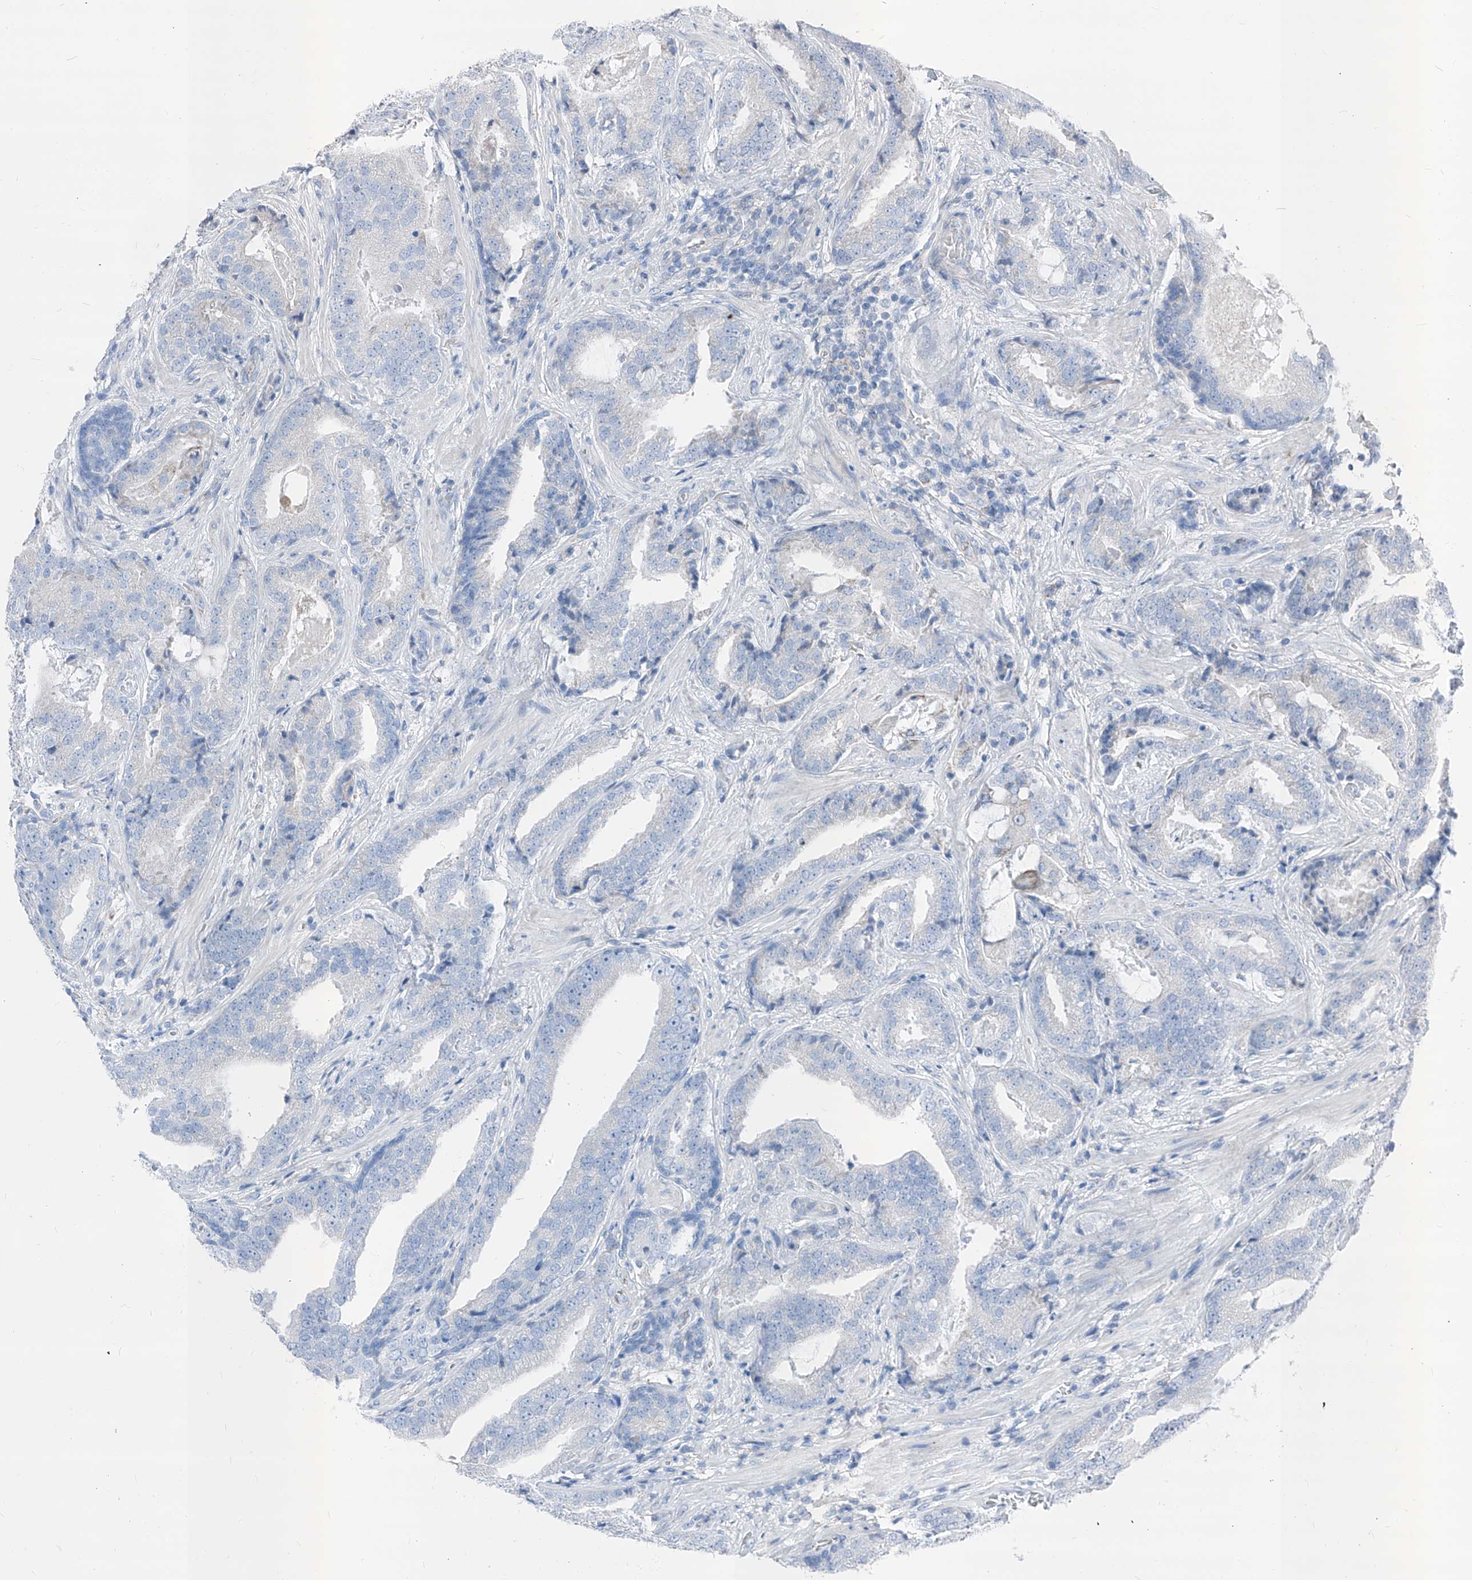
{"staining": {"intensity": "negative", "quantity": "none", "location": "none"}, "tissue": "prostate cancer", "cell_type": "Tumor cells", "image_type": "cancer", "snomed": [{"axis": "morphology", "description": "Adenocarcinoma, Low grade"}, {"axis": "topography", "description": "Prostate"}], "caption": "The histopathology image shows no staining of tumor cells in low-grade adenocarcinoma (prostate).", "gene": "AGPS", "patient": {"sex": "male", "age": 67}}